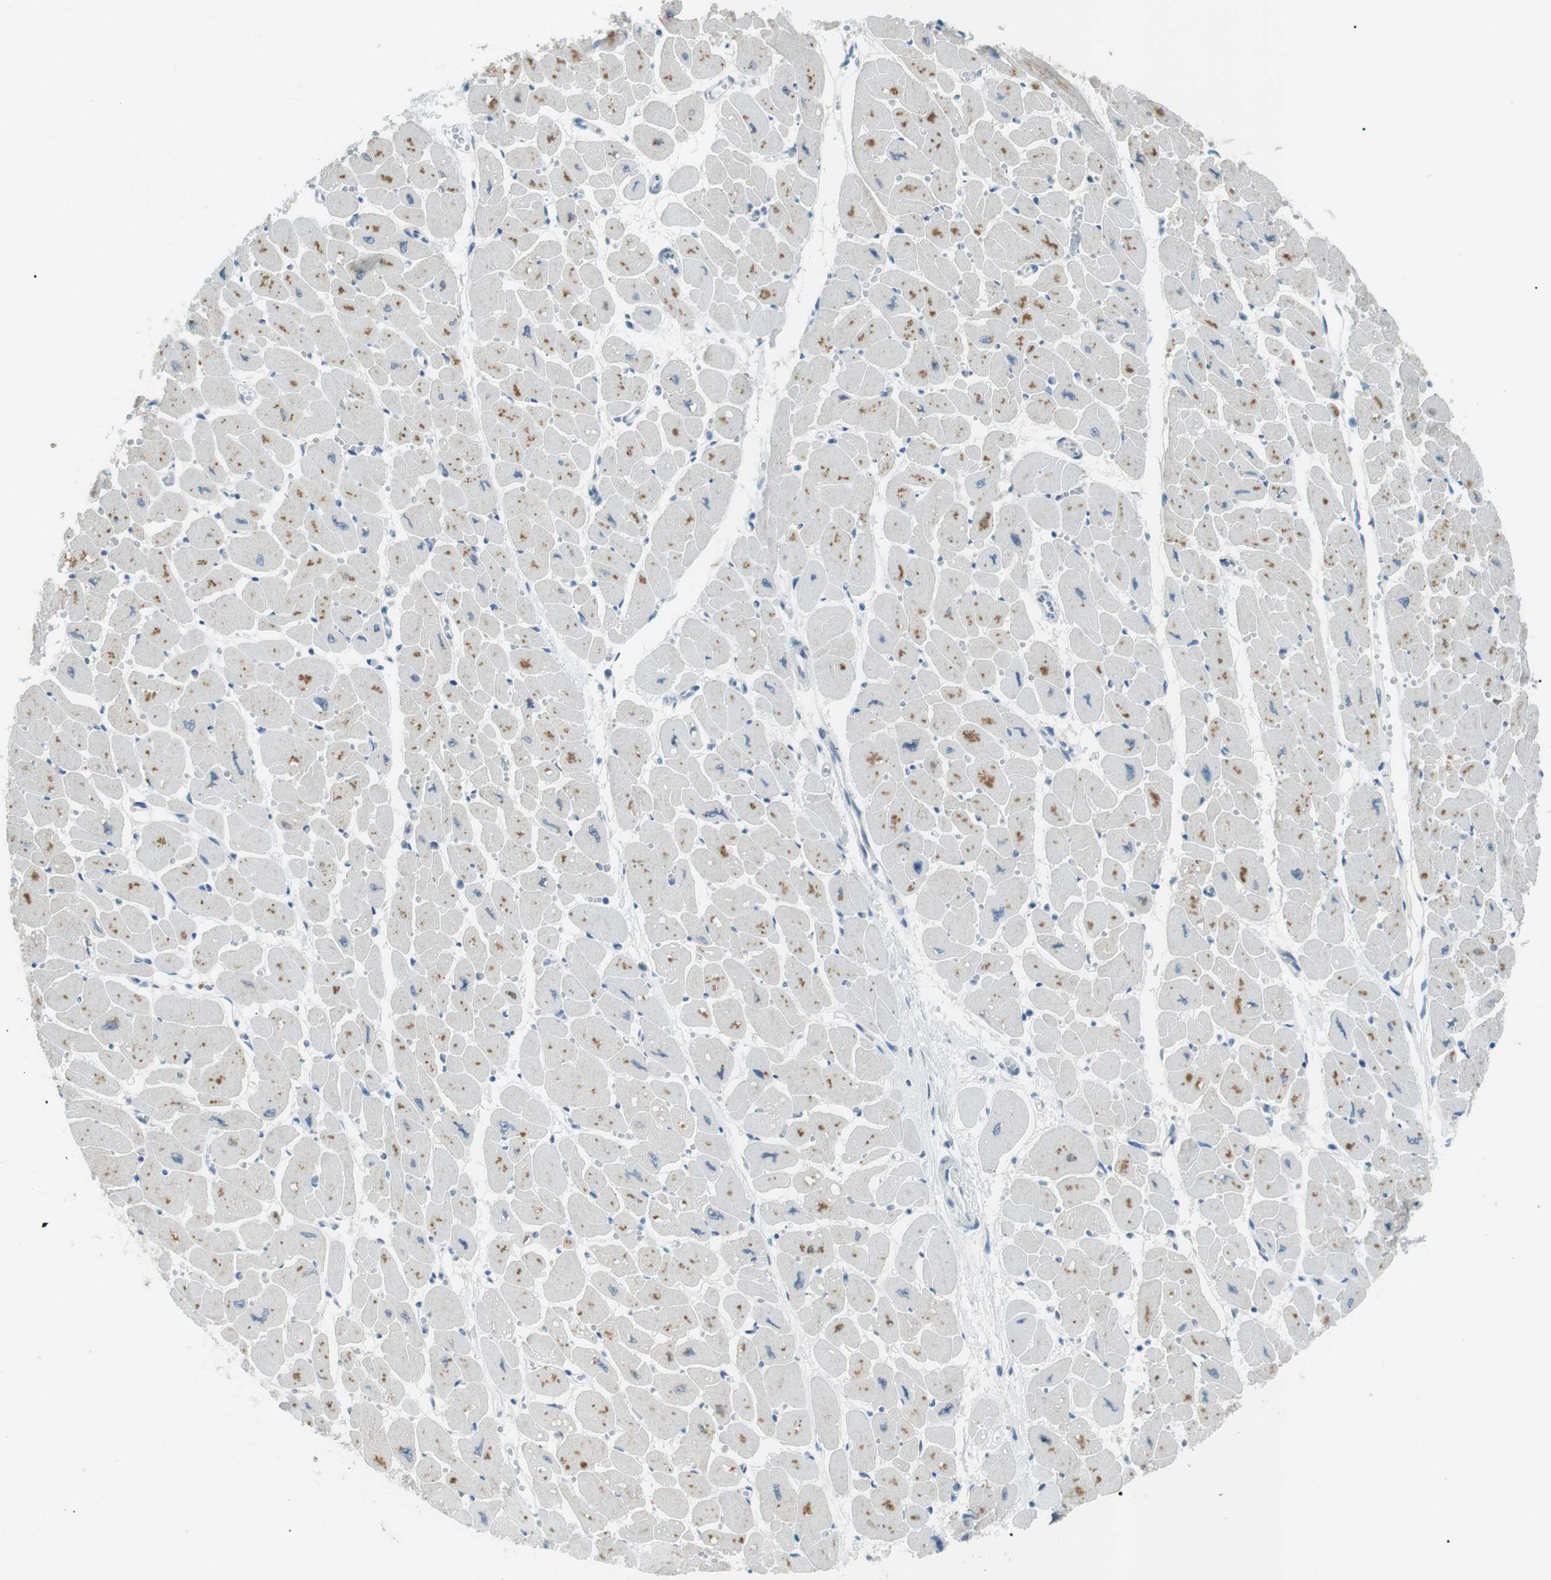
{"staining": {"intensity": "weak", "quantity": "25%-75%", "location": "cytoplasmic/membranous"}, "tissue": "heart muscle", "cell_type": "Cardiomyocytes", "image_type": "normal", "snomed": [{"axis": "morphology", "description": "Normal tissue, NOS"}, {"axis": "topography", "description": "Heart"}], "caption": "Weak cytoplasmic/membranous staining is appreciated in about 25%-75% of cardiomyocytes in benign heart muscle.", "gene": "ENSG00000289724", "patient": {"sex": "female", "age": 54}}